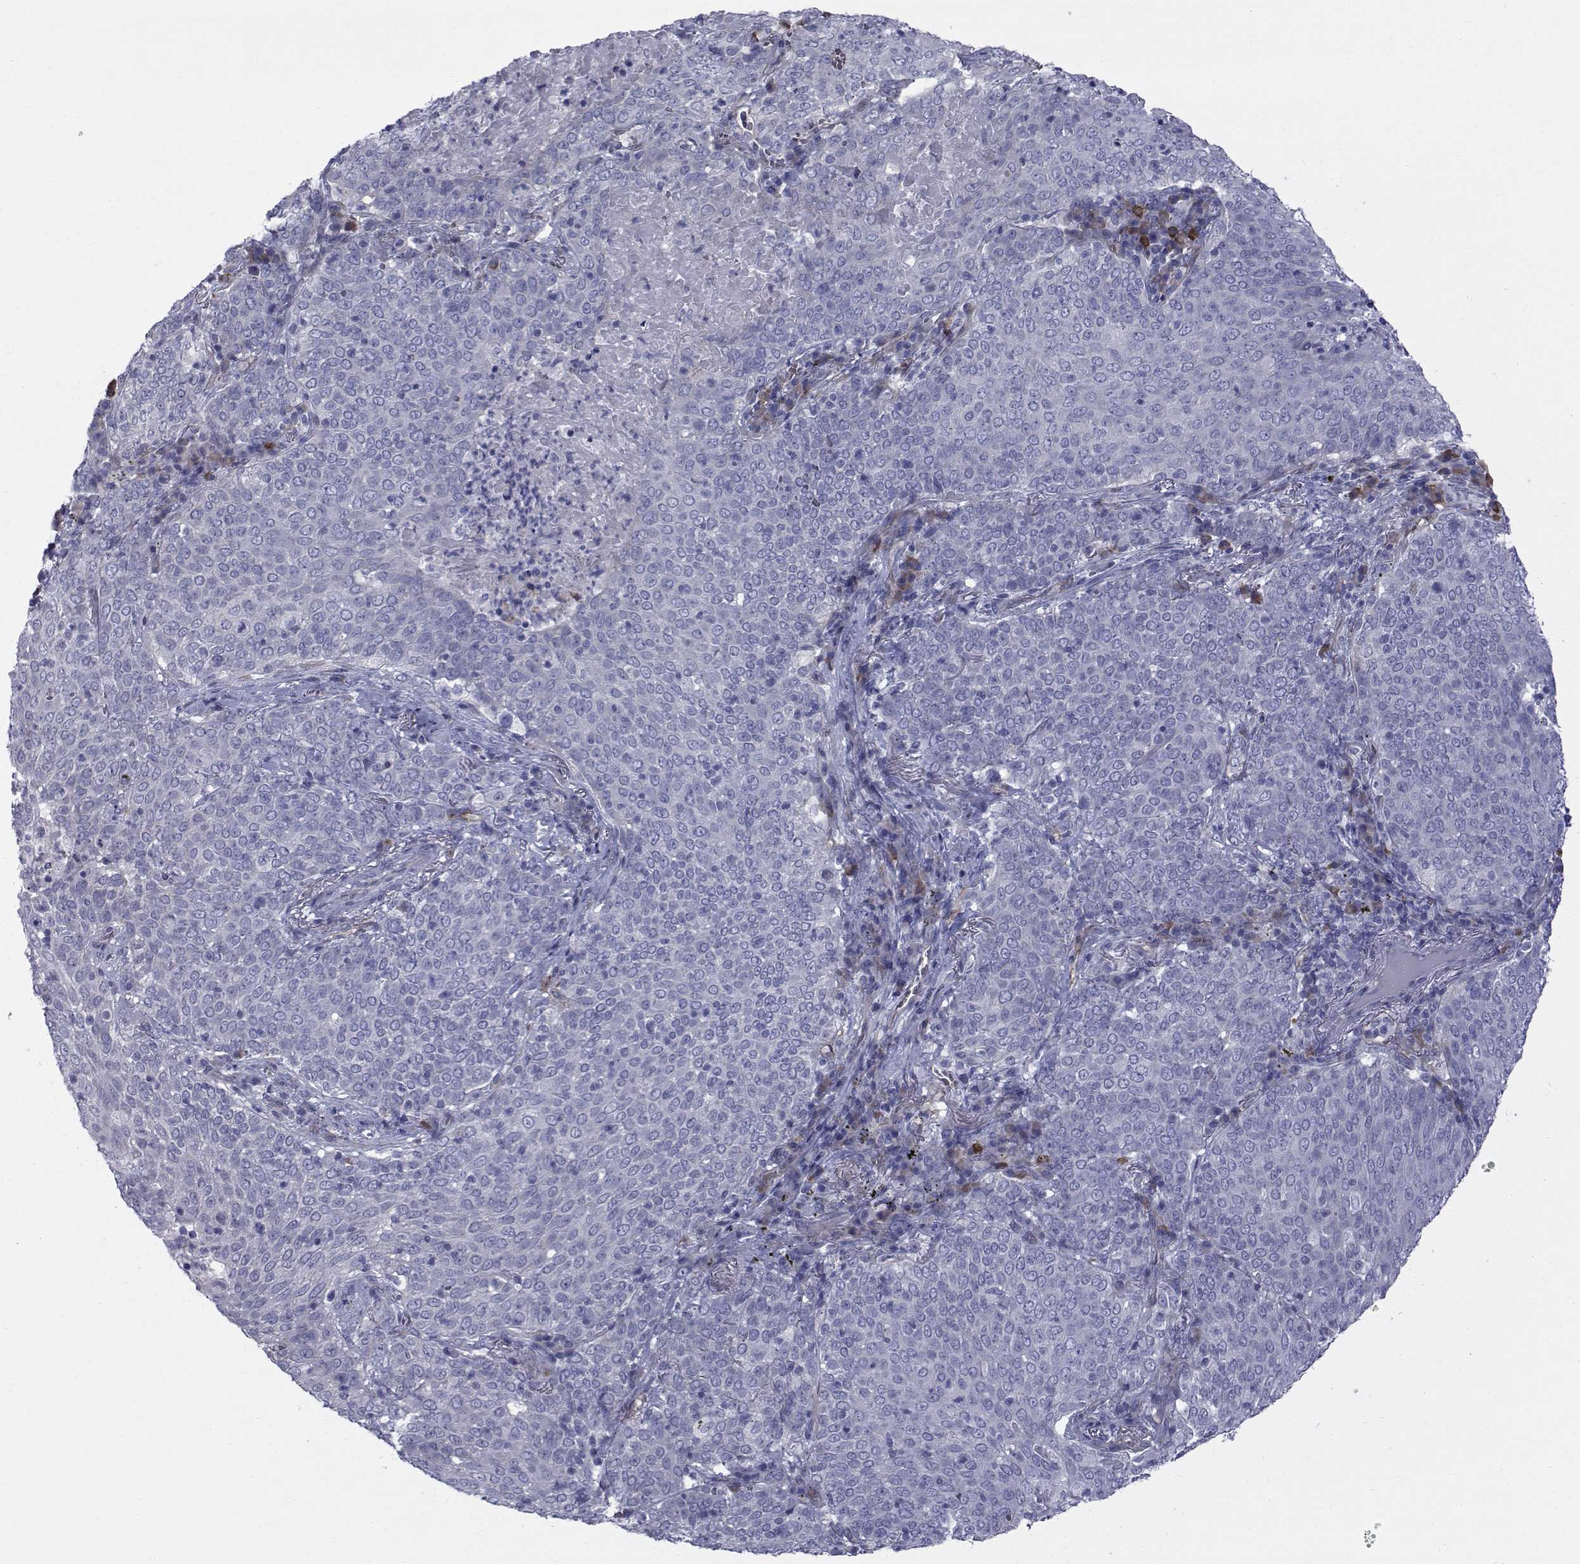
{"staining": {"intensity": "negative", "quantity": "none", "location": "none"}, "tissue": "lung cancer", "cell_type": "Tumor cells", "image_type": "cancer", "snomed": [{"axis": "morphology", "description": "Squamous cell carcinoma, NOS"}, {"axis": "topography", "description": "Lung"}], "caption": "DAB immunohistochemical staining of human lung cancer (squamous cell carcinoma) demonstrates no significant staining in tumor cells.", "gene": "QPCT", "patient": {"sex": "male", "age": 82}}